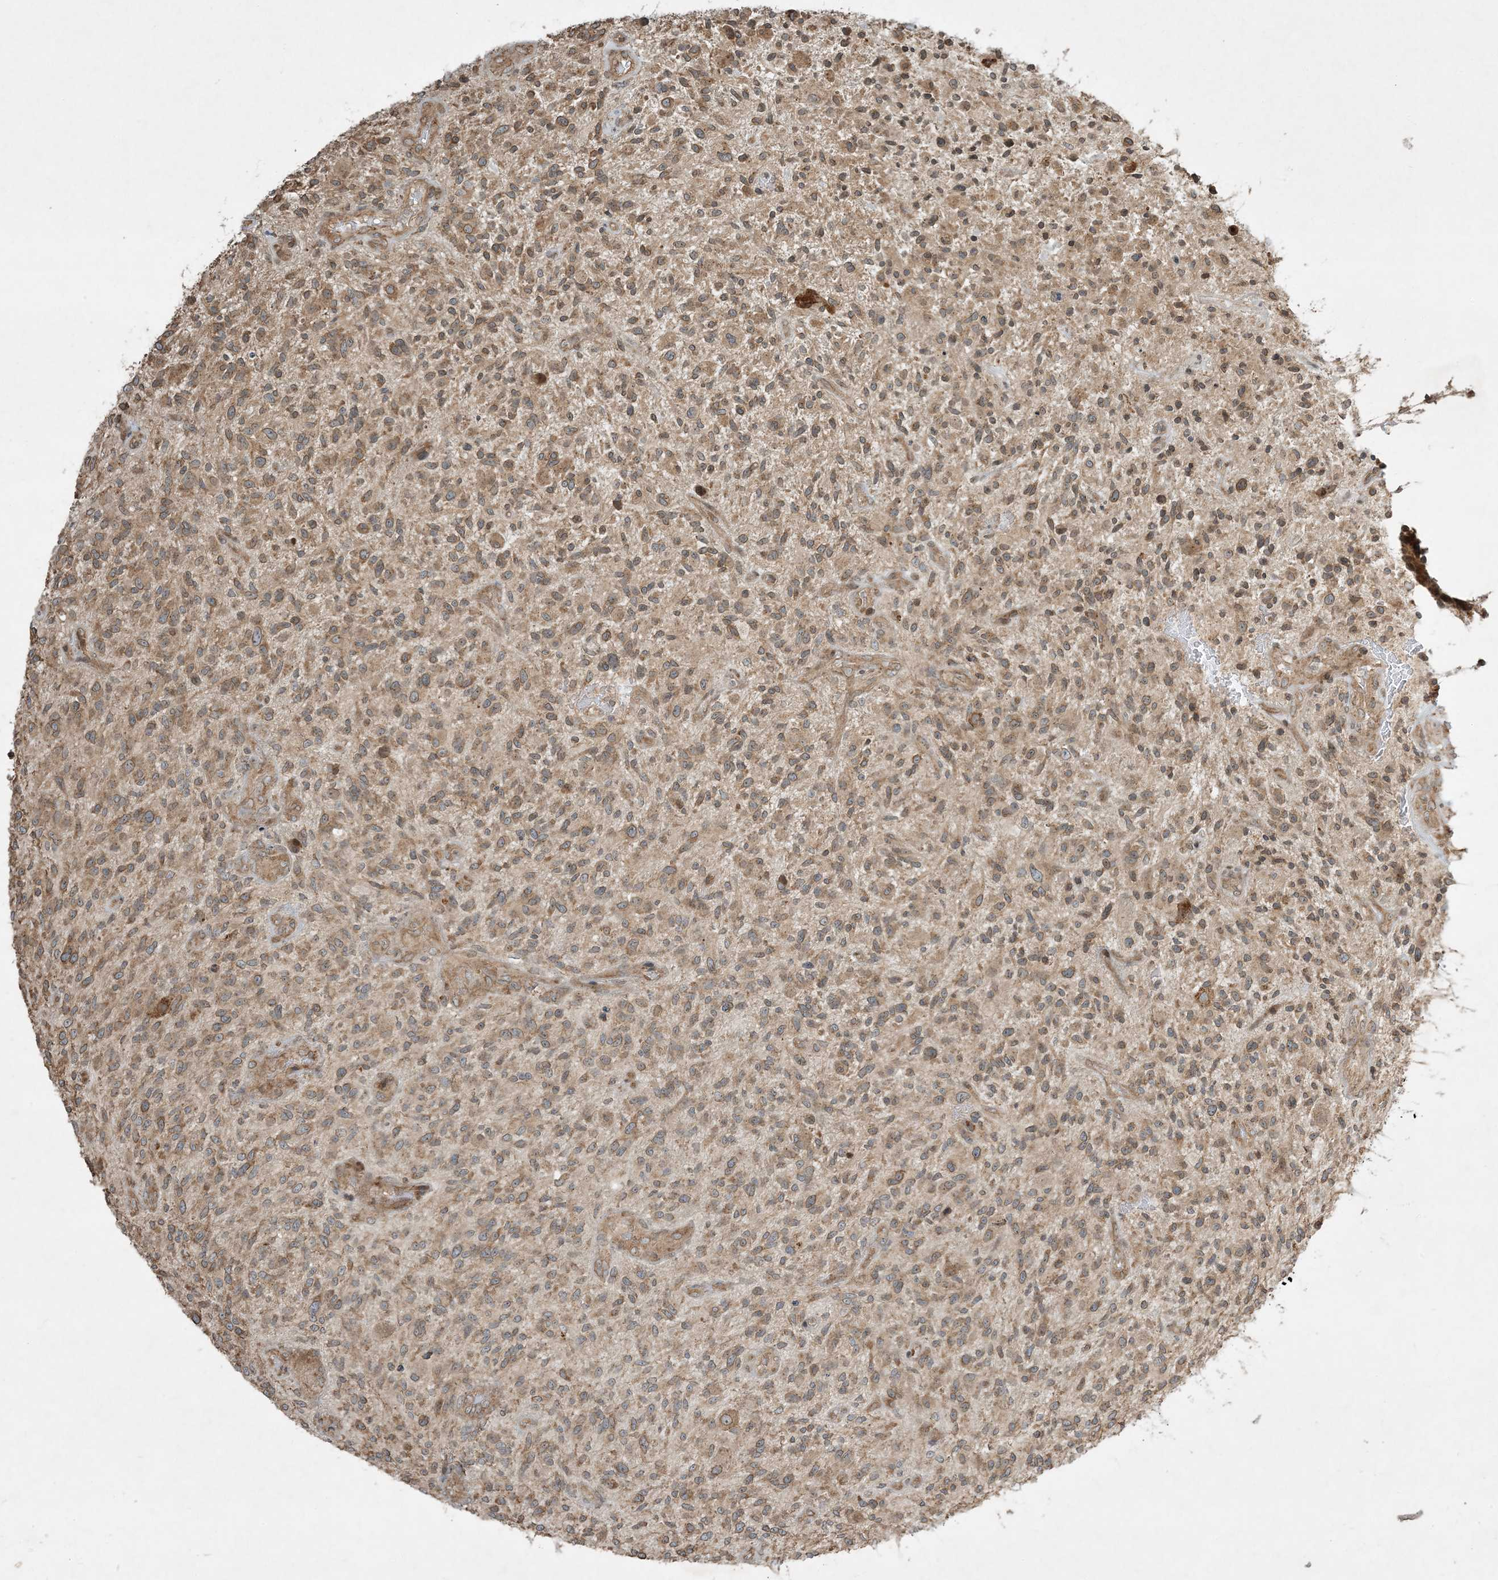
{"staining": {"intensity": "moderate", "quantity": ">75%", "location": "cytoplasmic/membranous"}, "tissue": "glioma", "cell_type": "Tumor cells", "image_type": "cancer", "snomed": [{"axis": "morphology", "description": "Glioma, malignant, High grade"}, {"axis": "topography", "description": "Brain"}], "caption": "A high-resolution image shows immunohistochemistry (IHC) staining of high-grade glioma (malignant), which exhibits moderate cytoplasmic/membranous expression in about >75% of tumor cells.", "gene": "COMMD8", "patient": {"sex": "male", "age": 47}}